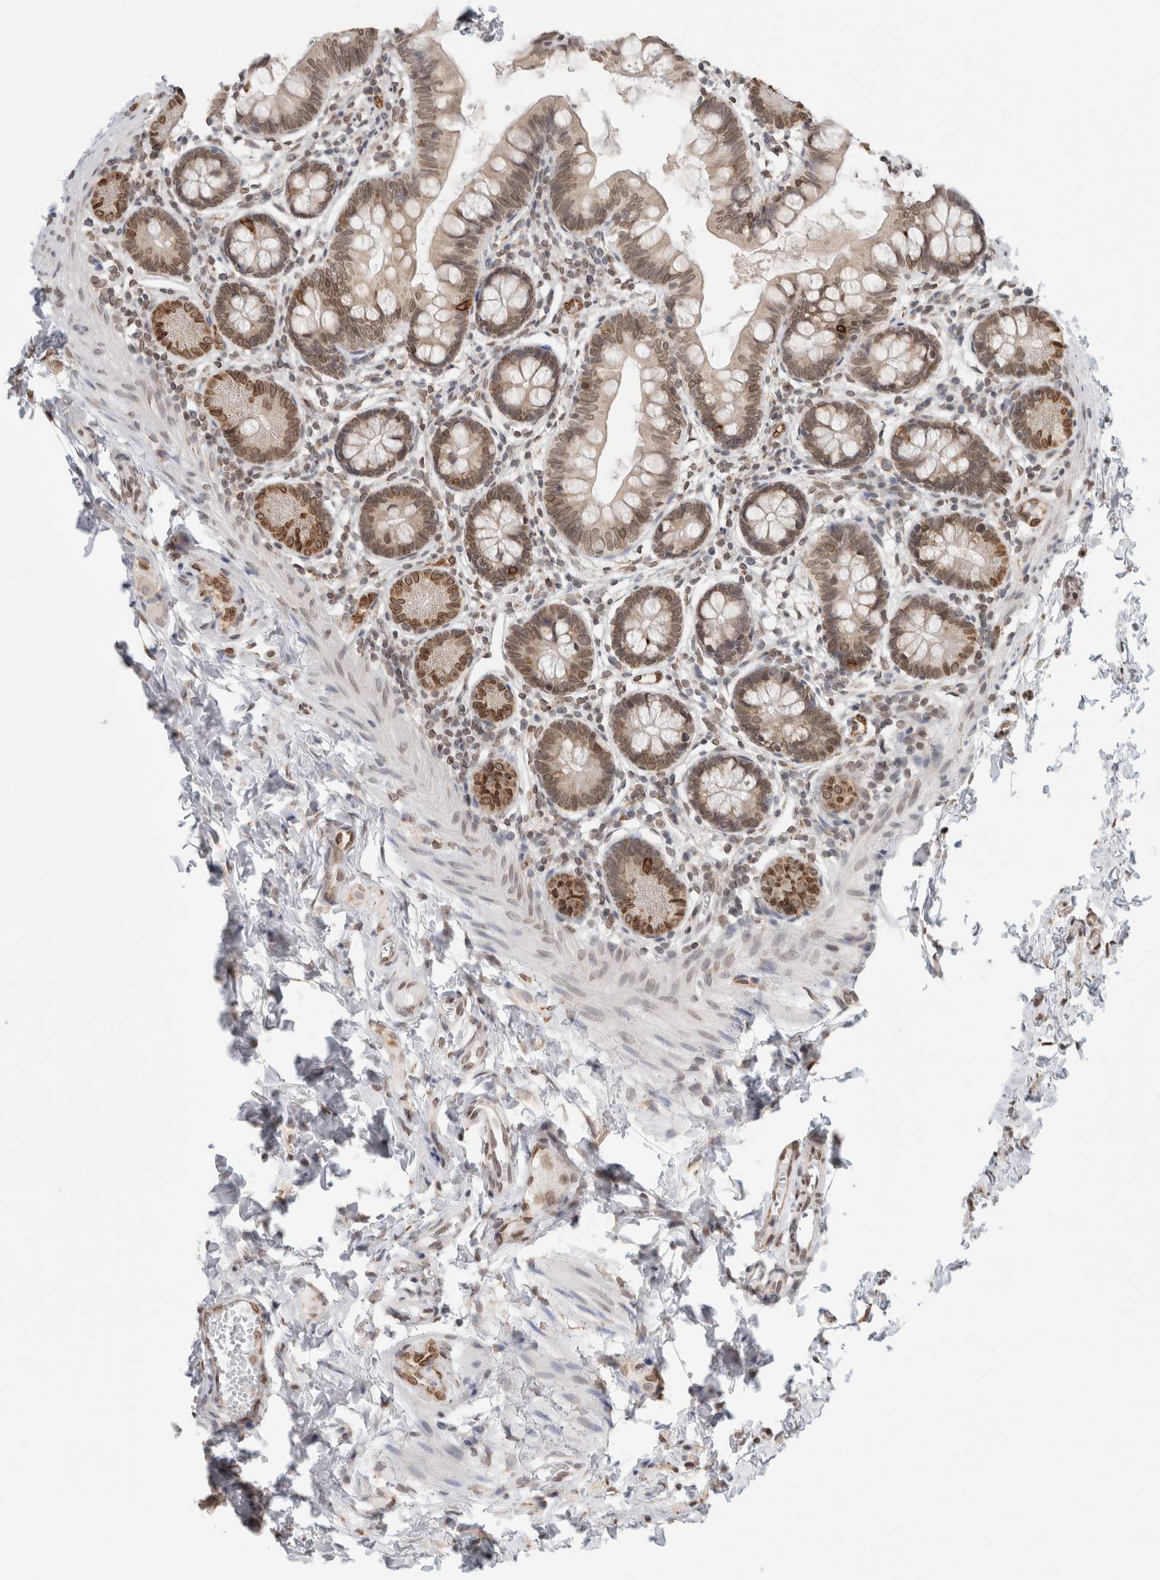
{"staining": {"intensity": "moderate", "quantity": ">75%", "location": "cytoplasmic/membranous,nuclear"}, "tissue": "small intestine", "cell_type": "Glandular cells", "image_type": "normal", "snomed": [{"axis": "morphology", "description": "Normal tissue, NOS"}, {"axis": "topography", "description": "Small intestine"}], "caption": "Glandular cells demonstrate moderate cytoplasmic/membranous,nuclear positivity in approximately >75% of cells in normal small intestine. (Brightfield microscopy of DAB IHC at high magnification).", "gene": "RBMX2", "patient": {"sex": "male", "age": 7}}